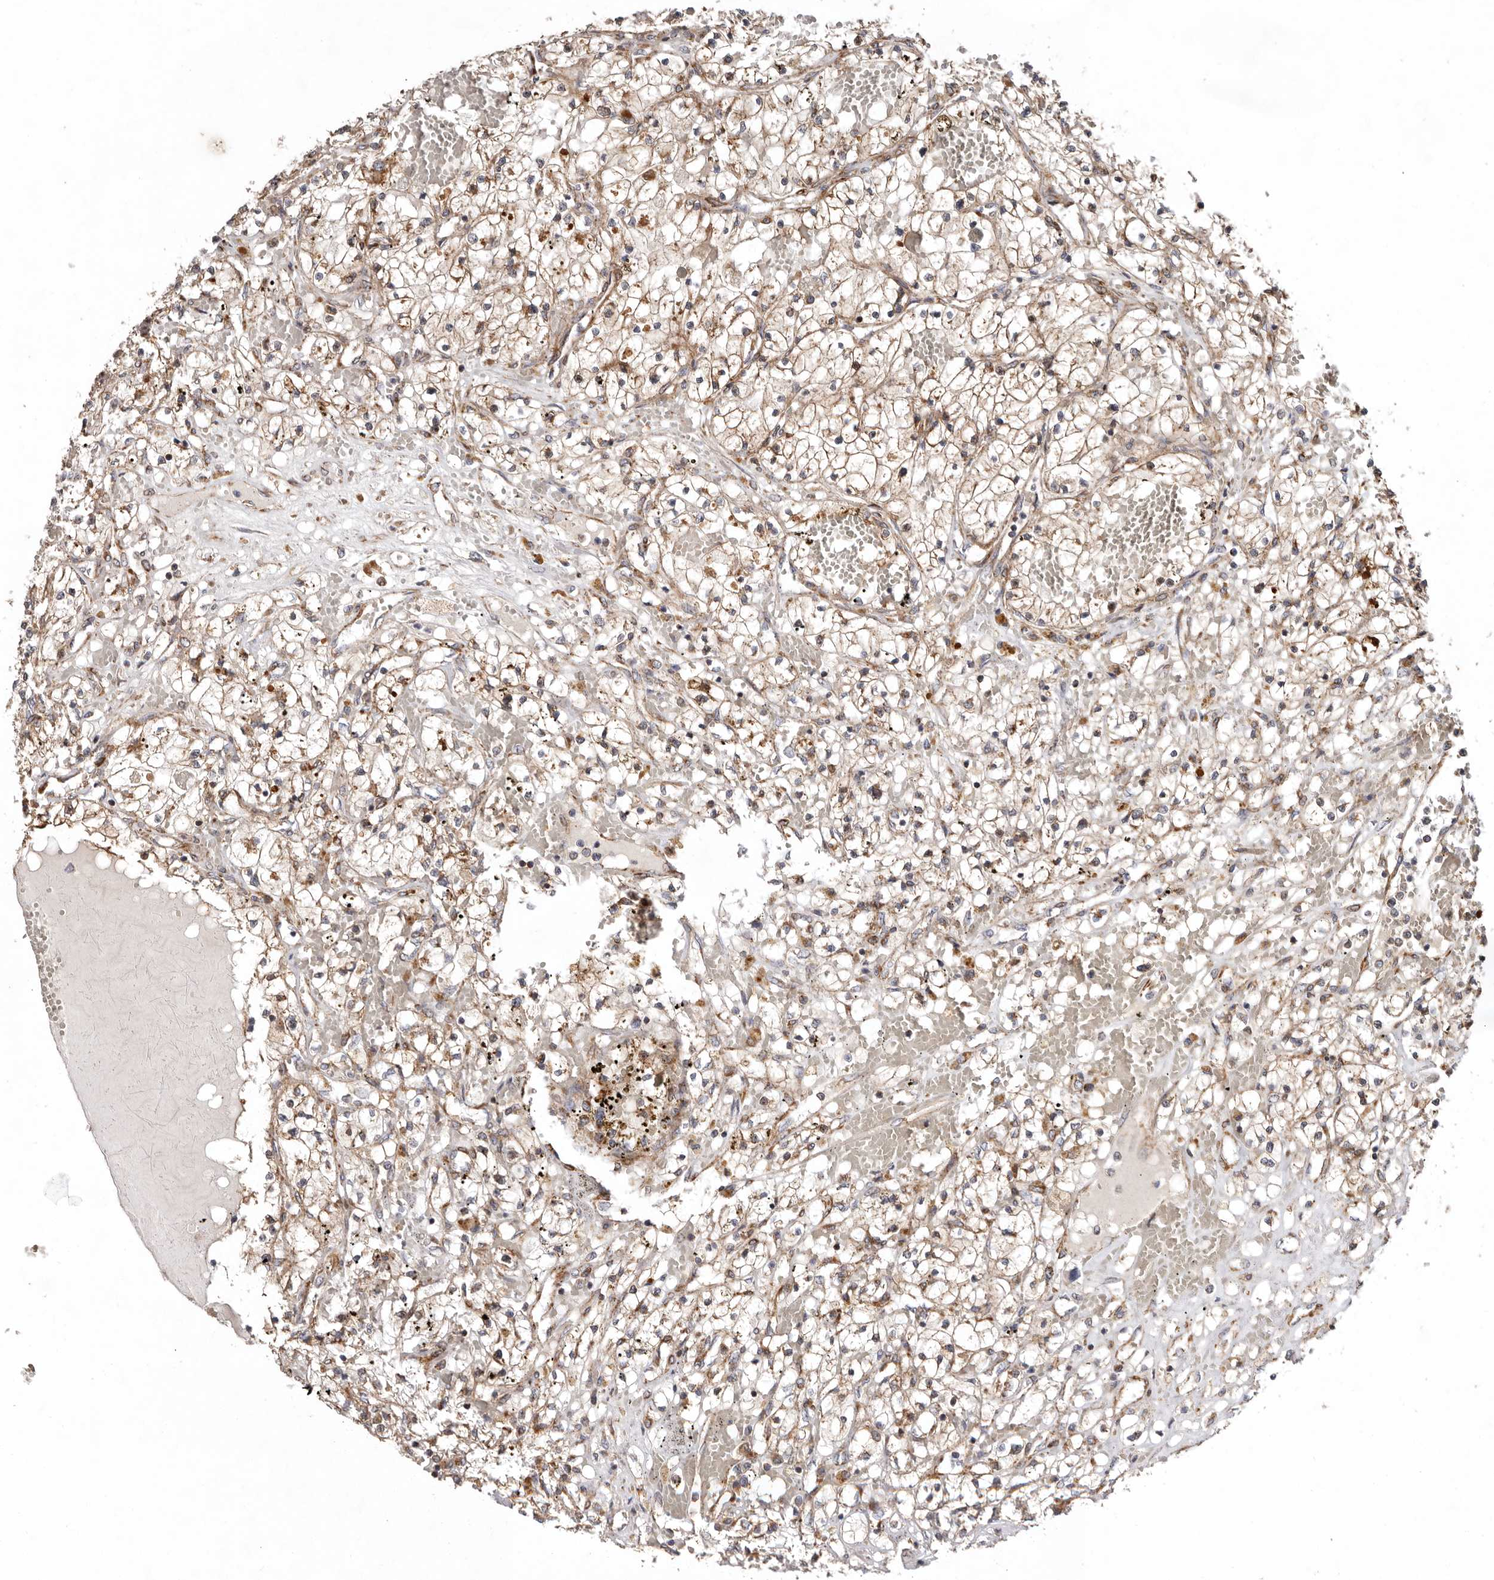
{"staining": {"intensity": "moderate", "quantity": ">75%", "location": "cytoplasmic/membranous"}, "tissue": "renal cancer", "cell_type": "Tumor cells", "image_type": "cancer", "snomed": [{"axis": "morphology", "description": "Normal tissue, NOS"}, {"axis": "morphology", "description": "Adenocarcinoma, NOS"}, {"axis": "topography", "description": "Kidney"}], "caption": "Protein analysis of renal adenocarcinoma tissue exhibits moderate cytoplasmic/membranous expression in about >75% of tumor cells. (IHC, brightfield microscopy, high magnification).", "gene": "PROKR1", "patient": {"sex": "male", "age": 68}}